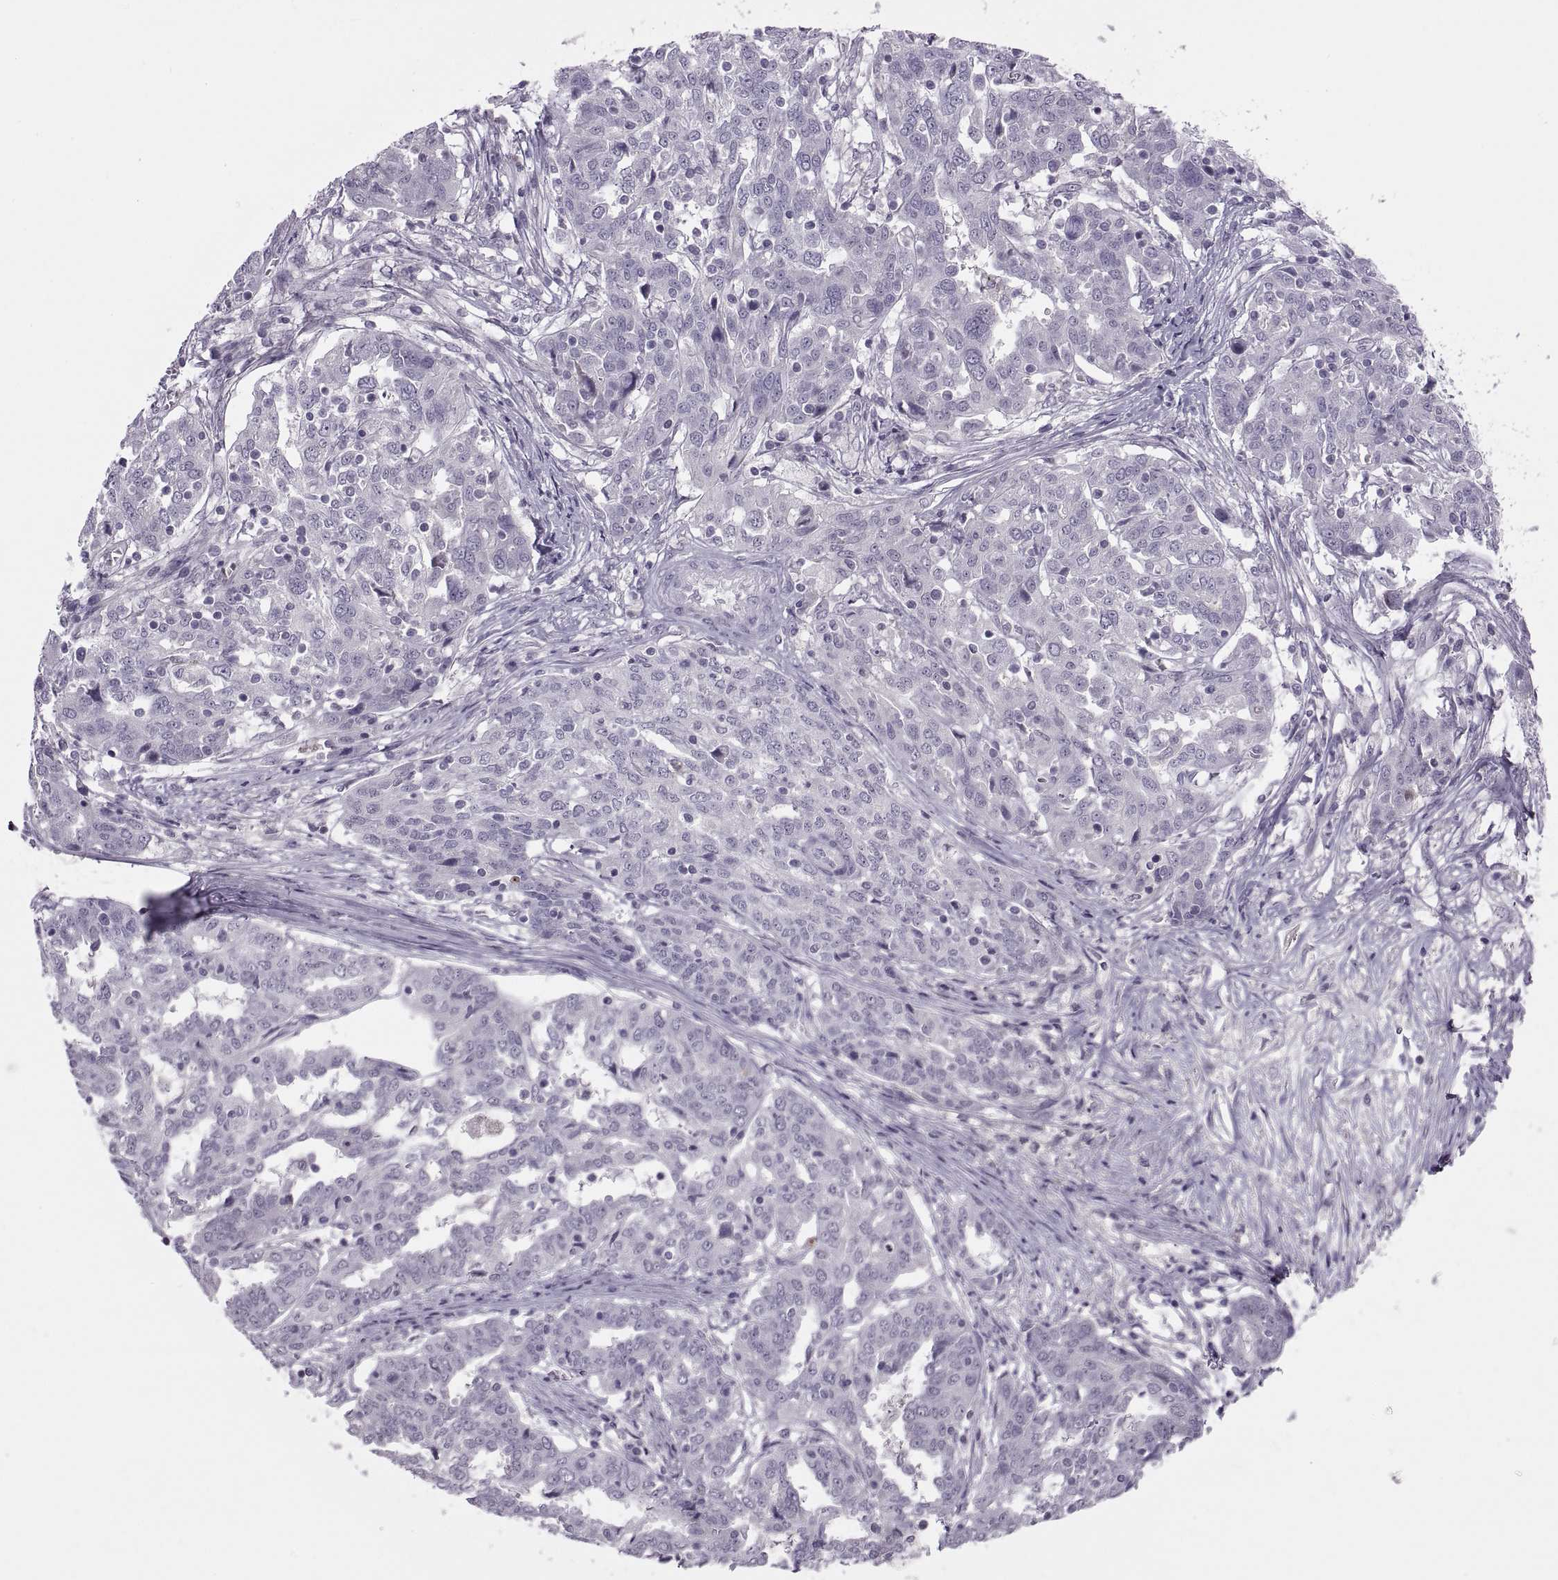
{"staining": {"intensity": "negative", "quantity": "none", "location": "none"}, "tissue": "ovarian cancer", "cell_type": "Tumor cells", "image_type": "cancer", "snomed": [{"axis": "morphology", "description": "Cystadenocarcinoma, serous, NOS"}, {"axis": "topography", "description": "Ovary"}], "caption": "Human ovarian cancer stained for a protein using immunohistochemistry (IHC) shows no expression in tumor cells.", "gene": "CHCT1", "patient": {"sex": "female", "age": 67}}